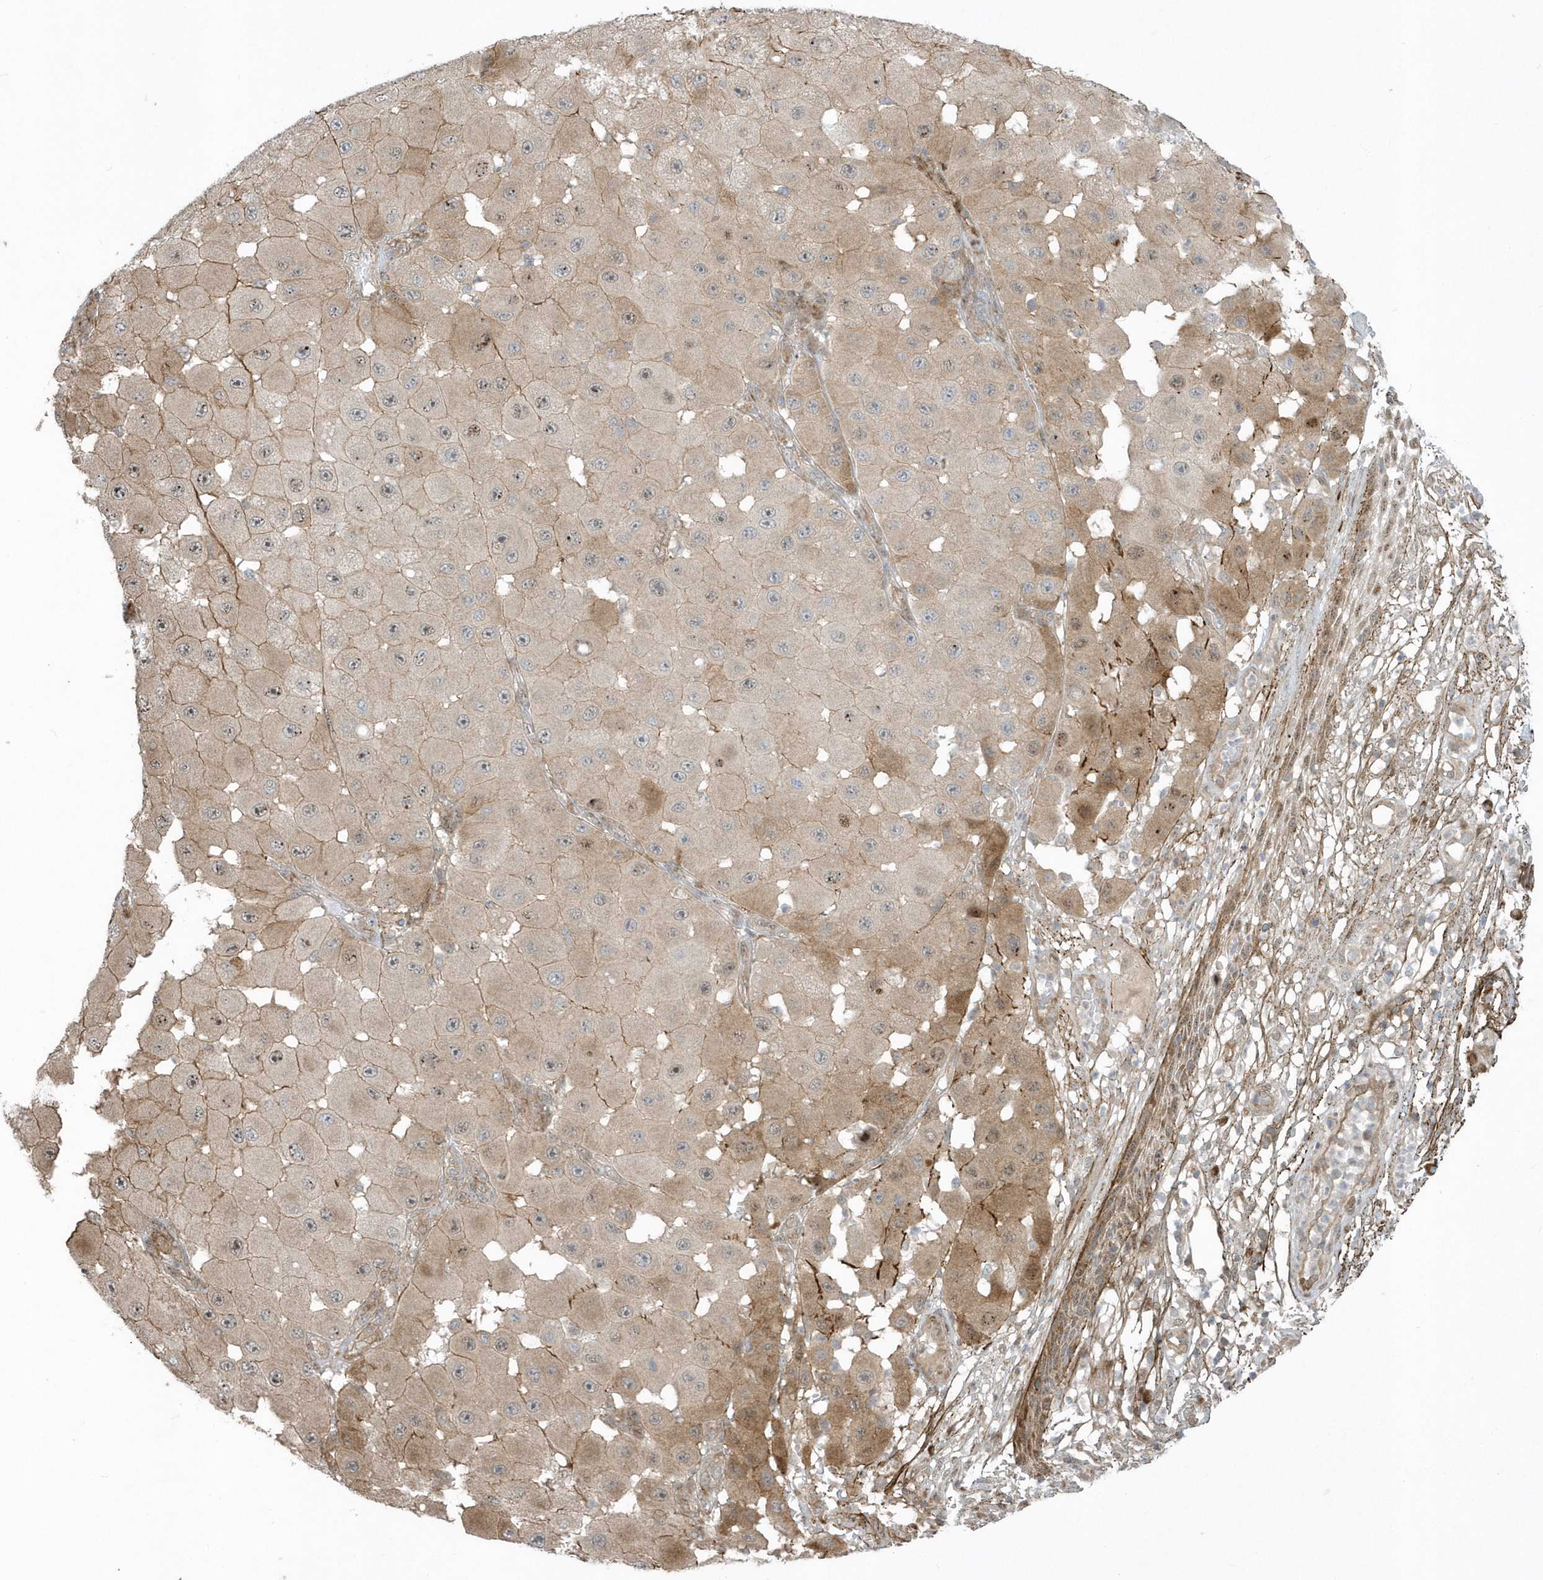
{"staining": {"intensity": "moderate", "quantity": "<25%", "location": "cytoplasmic/membranous,nuclear"}, "tissue": "melanoma", "cell_type": "Tumor cells", "image_type": "cancer", "snomed": [{"axis": "morphology", "description": "Malignant melanoma, NOS"}, {"axis": "topography", "description": "Skin"}], "caption": "A brown stain labels moderate cytoplasmic/membranous and nuclear expression of a protein in melanoma tumor cells.", "gene": "MASP2", "patient": {"sex": "female", "age": 81}}